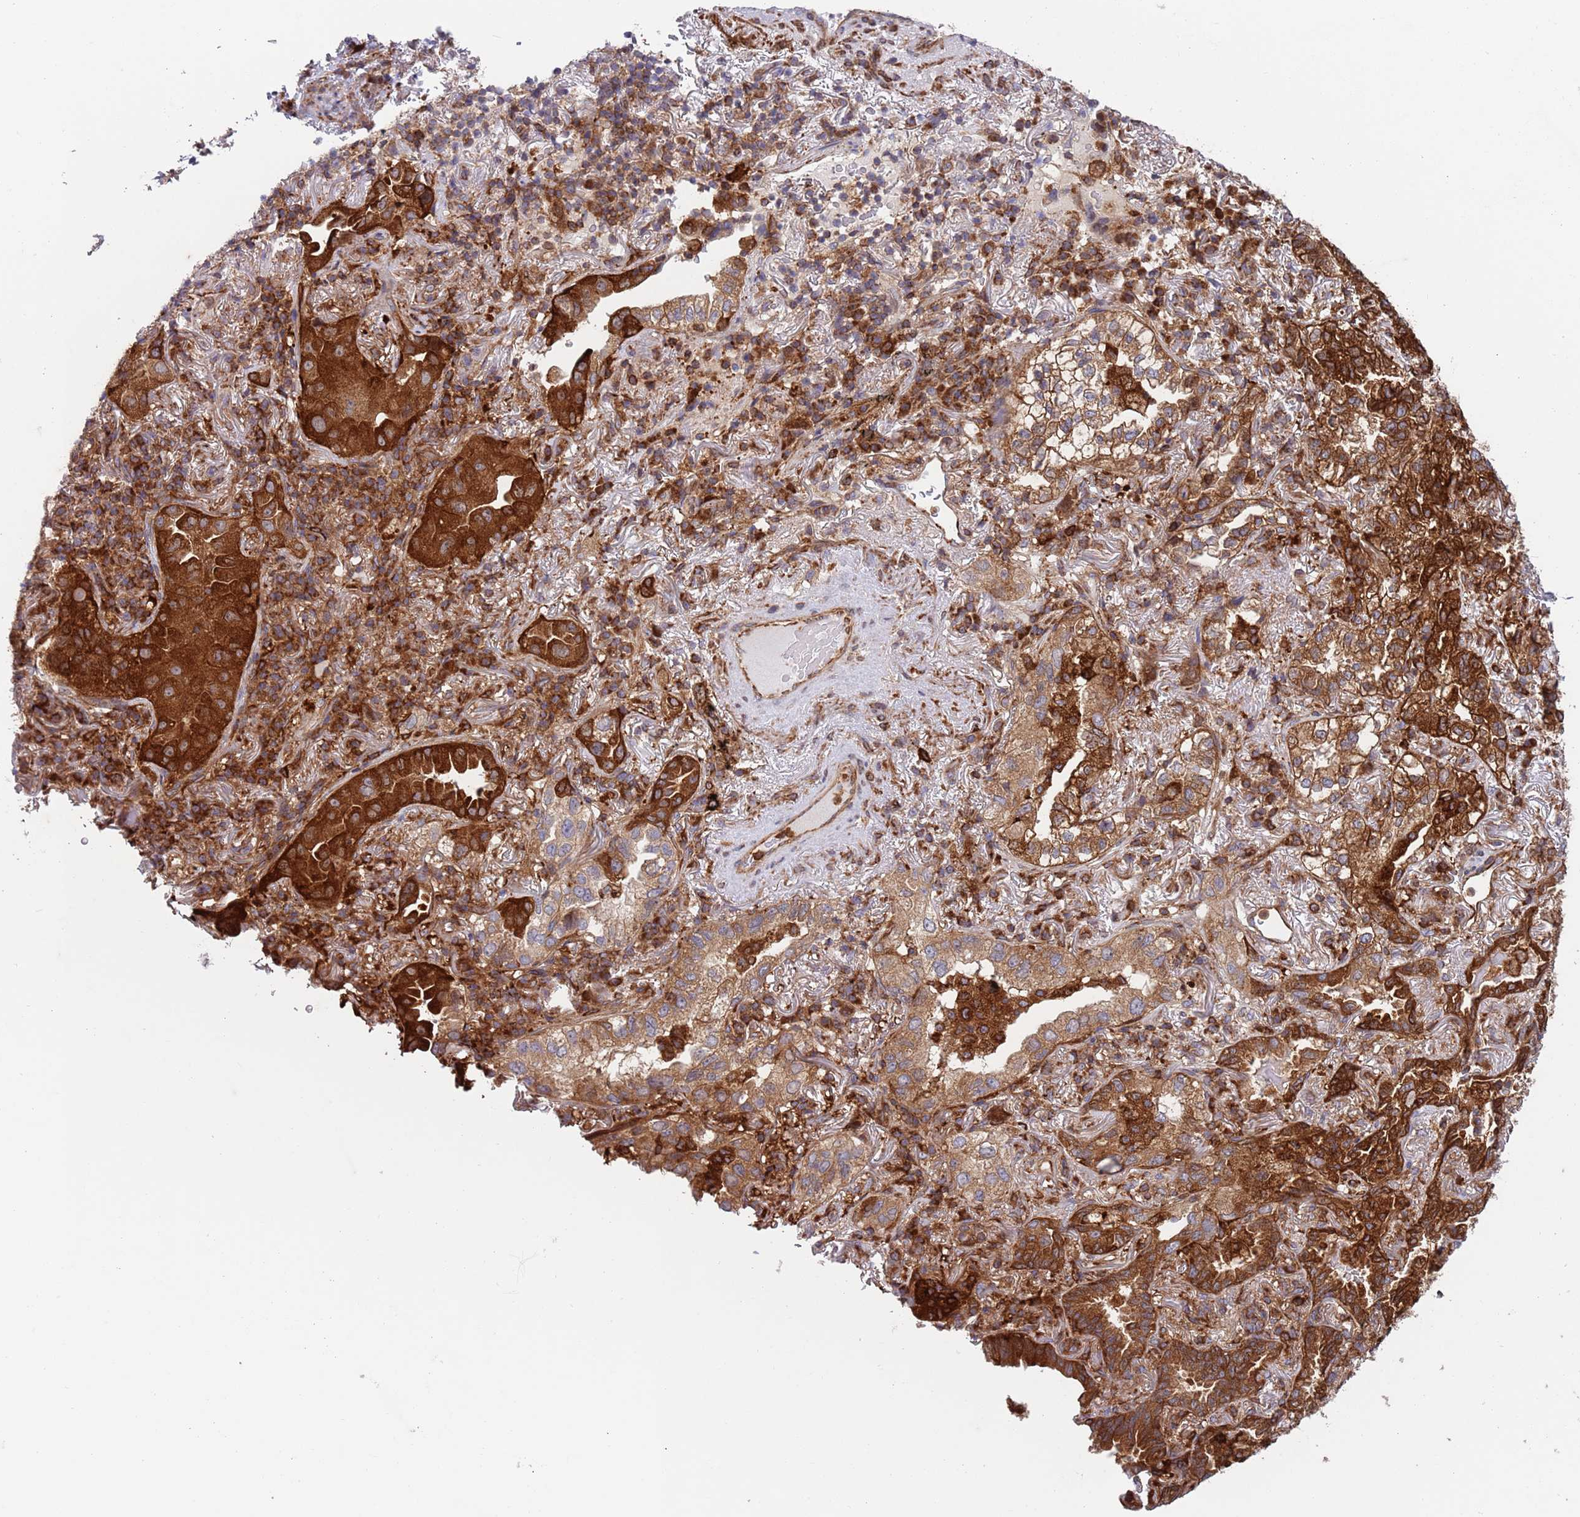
{"staining": {"intensity": "strong", "quantity": ">75%", "location": "cytoplasmic/membranous"}, "tissue": "lung cancer", "cell_type": "Tumor cells", "image_type": "cancer", "snomed": [{"axis": "morphology", "description": "Adenocarcinoma, NOS"}, {"axis": "topography", "description": "Lung"}], "caption": "Immunohistochemical staining of human lung cancer shows strong cytoplasmic/membranous protein expression in about >75% of tumor cells.", "gene": "ZMYM5", "patient": {"sex": "female", "age": 69}}